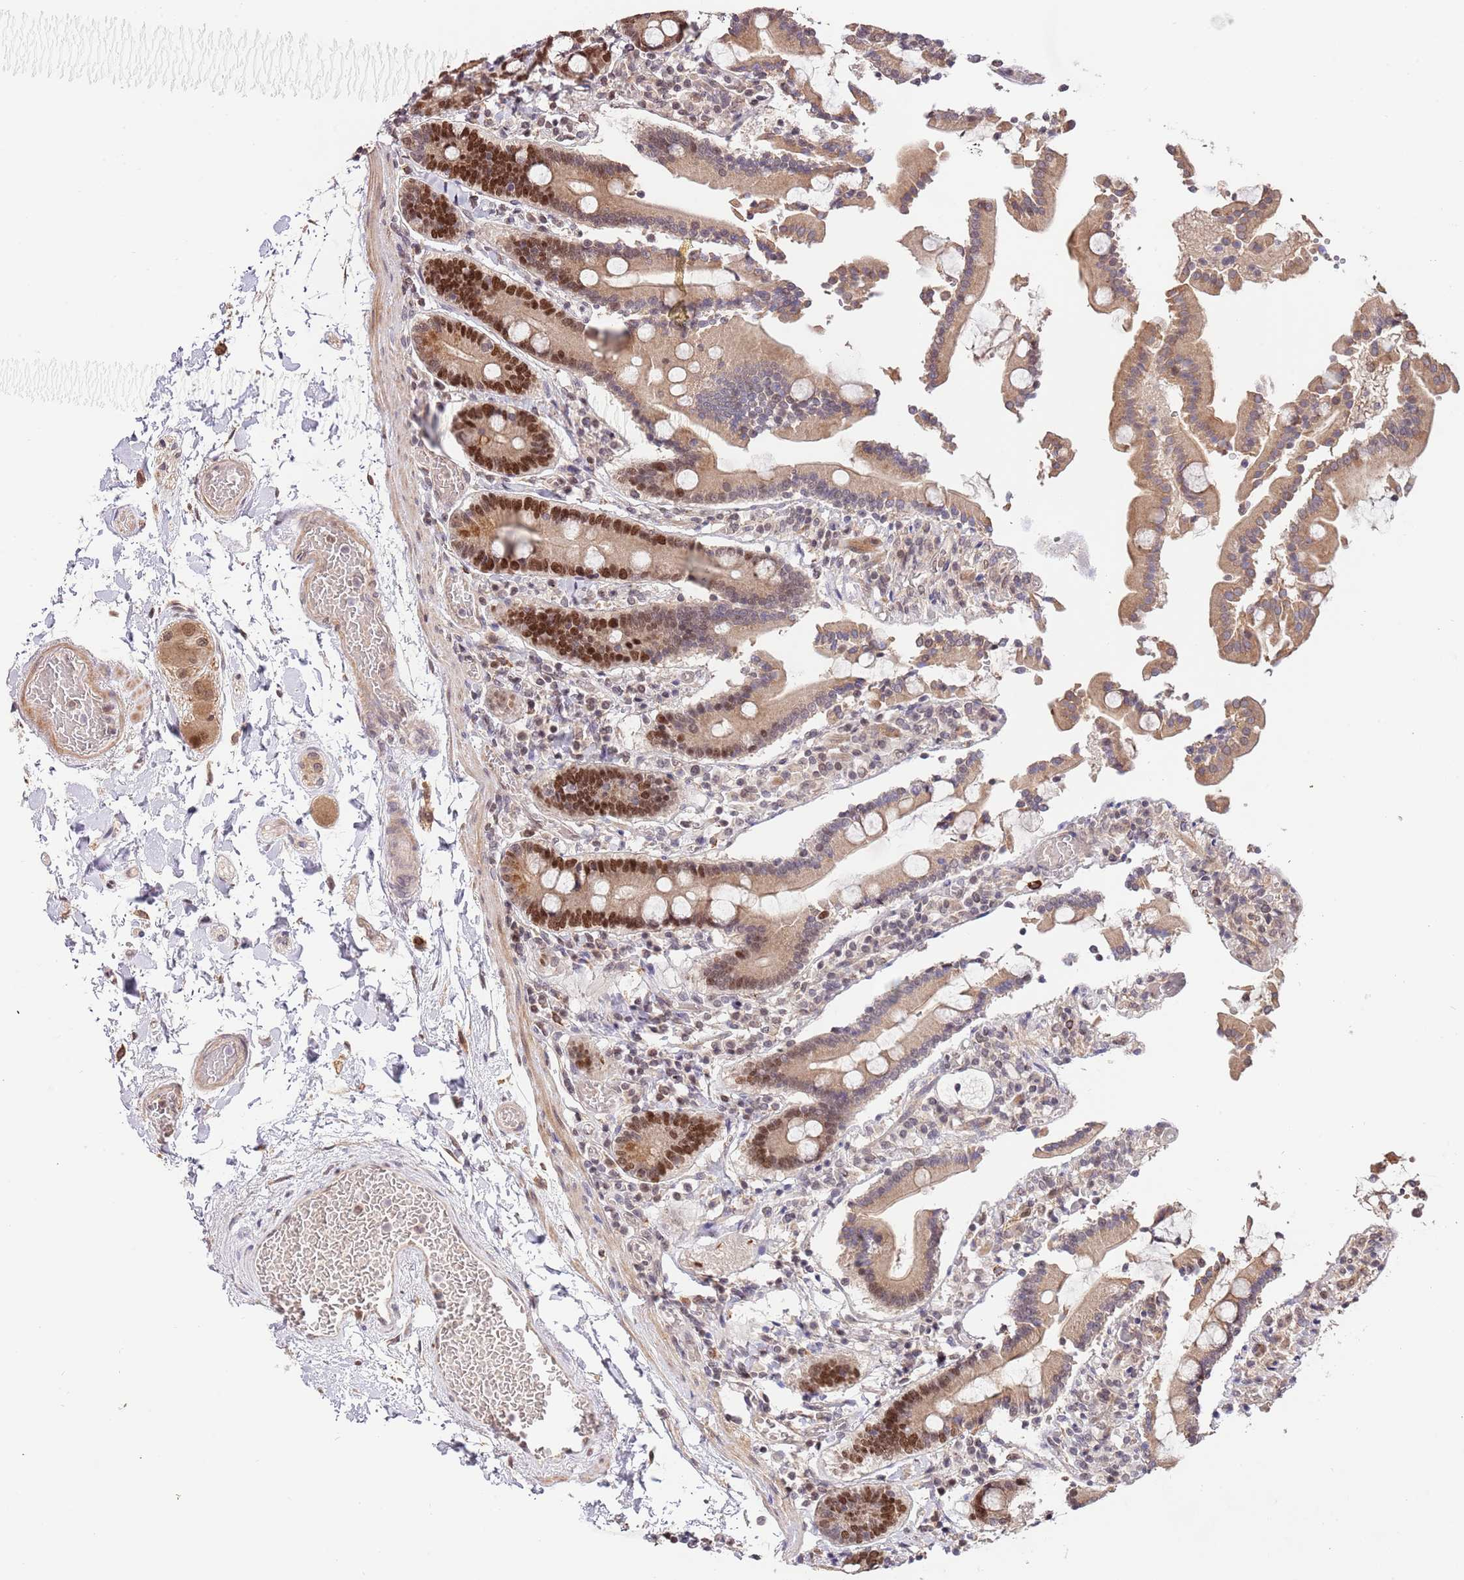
{"staining": {"intensity": "strong", "quantity": ">75%", "location": "cytoplasmic/membranous,nuclear"}, "tissue": "duodenum", "cell_type": "Glandular cells", "image_type": "normal", "snomed": [{"axis": "morphology", "description": "Normal tissue, NOS"}, {"axis": "topography", "description": "Duodenum"}], "caption": "Duodenum stained for a protein (brown) displays strong cytoplasmic/membranous,nuclear positive staining in approximately >75% of glandular cells.", "gene": "RIF1", "patient": {"sex": "male", "age": 55}}